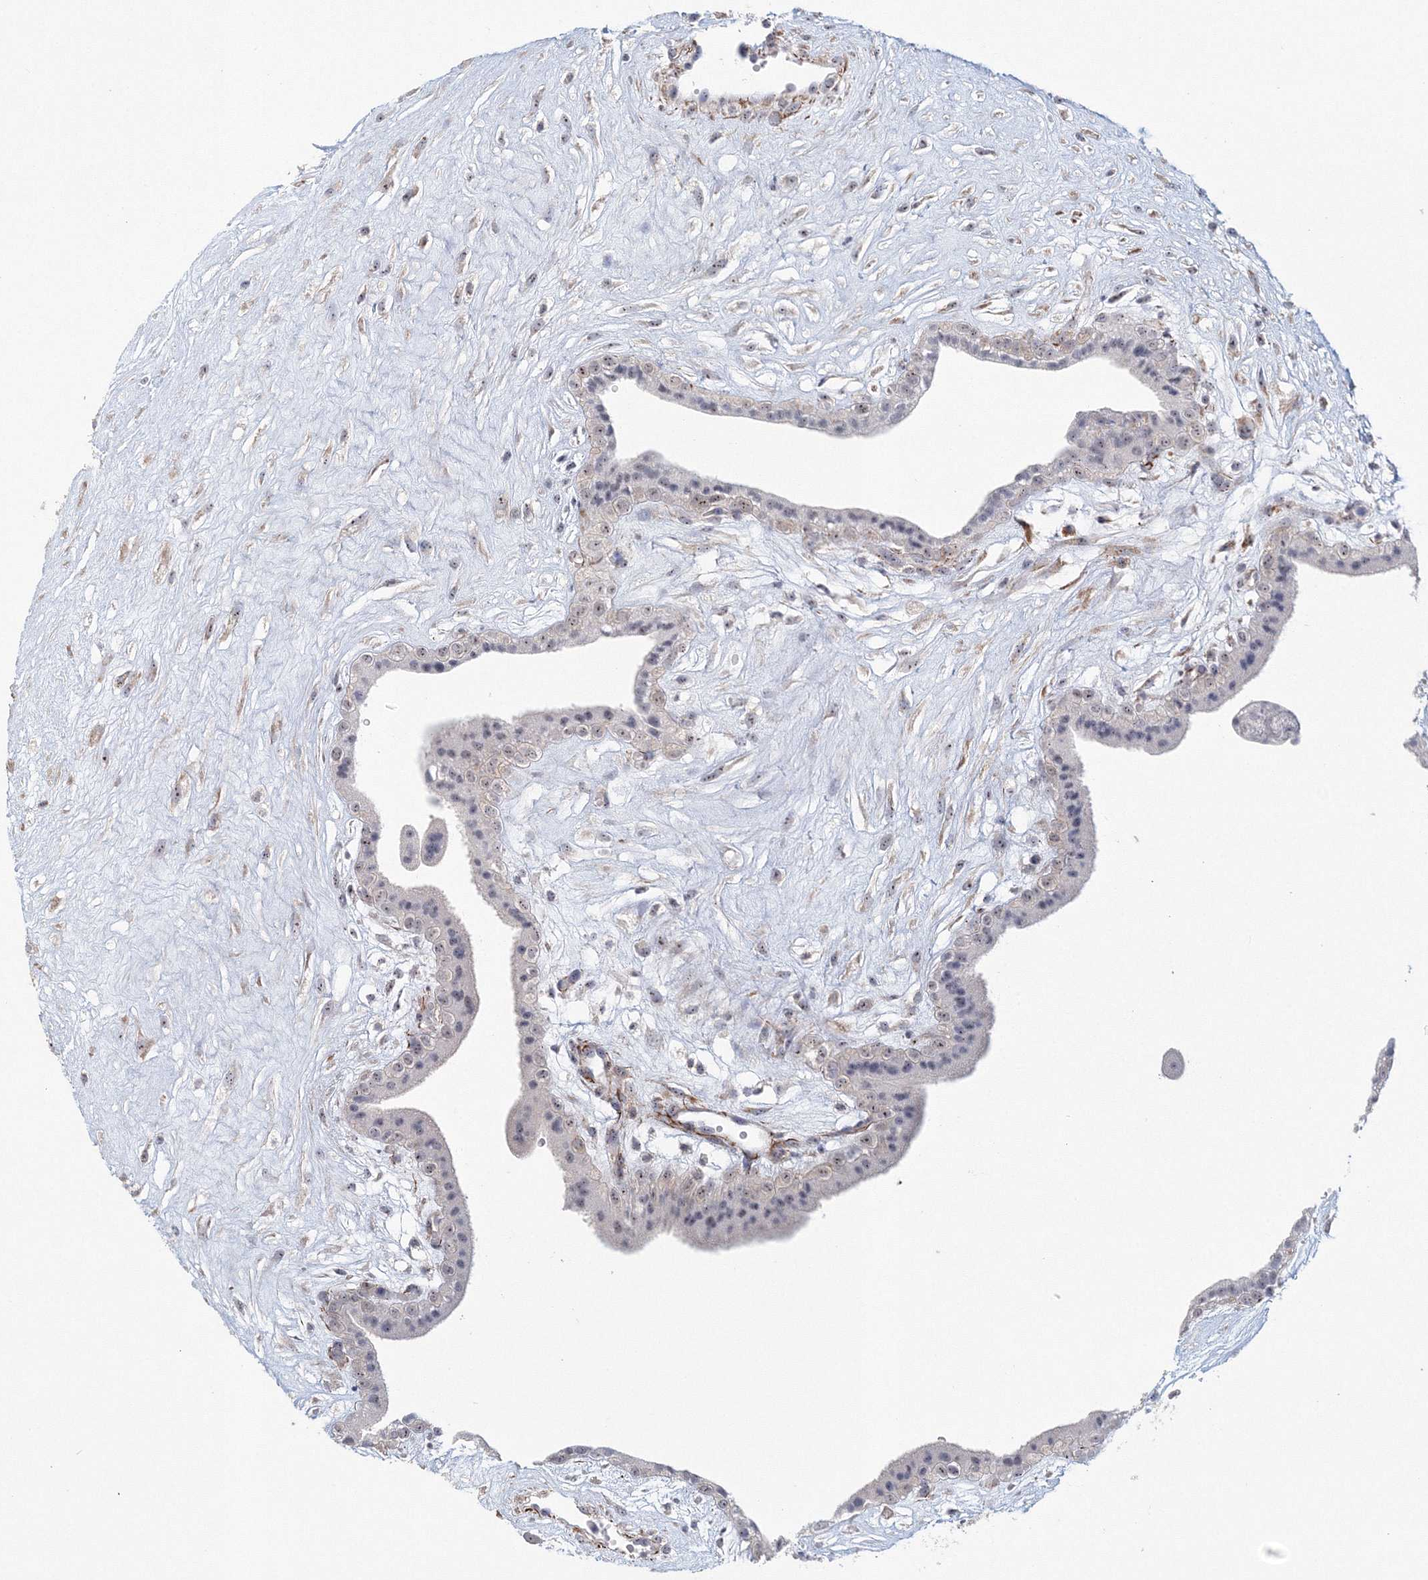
{"staining": {"intensity": "weak", "quantity": "<25%", "location": "nuclear"}, "tissue": "placenta", "cell_type": "Trophoblastic cells", "image_type": "normal", "snomed": [{"axis": "morphology", "description": "Normal tissue, NOS"}, {"axis": "topography", "description": "Placenta"}], "caption": "Placenta was stained to show a protein in brown. There is no significant positivity in trophoblastic cells. The staining was performed using DAB (3,3'-diaminobenzidine) to visualize the protein expression in brown, while the nuclei were stained in blue with hematoxylin (Magnification: 20x).", "gene": "SIRT7", "patient": {"sex": "female", "age": 18}}